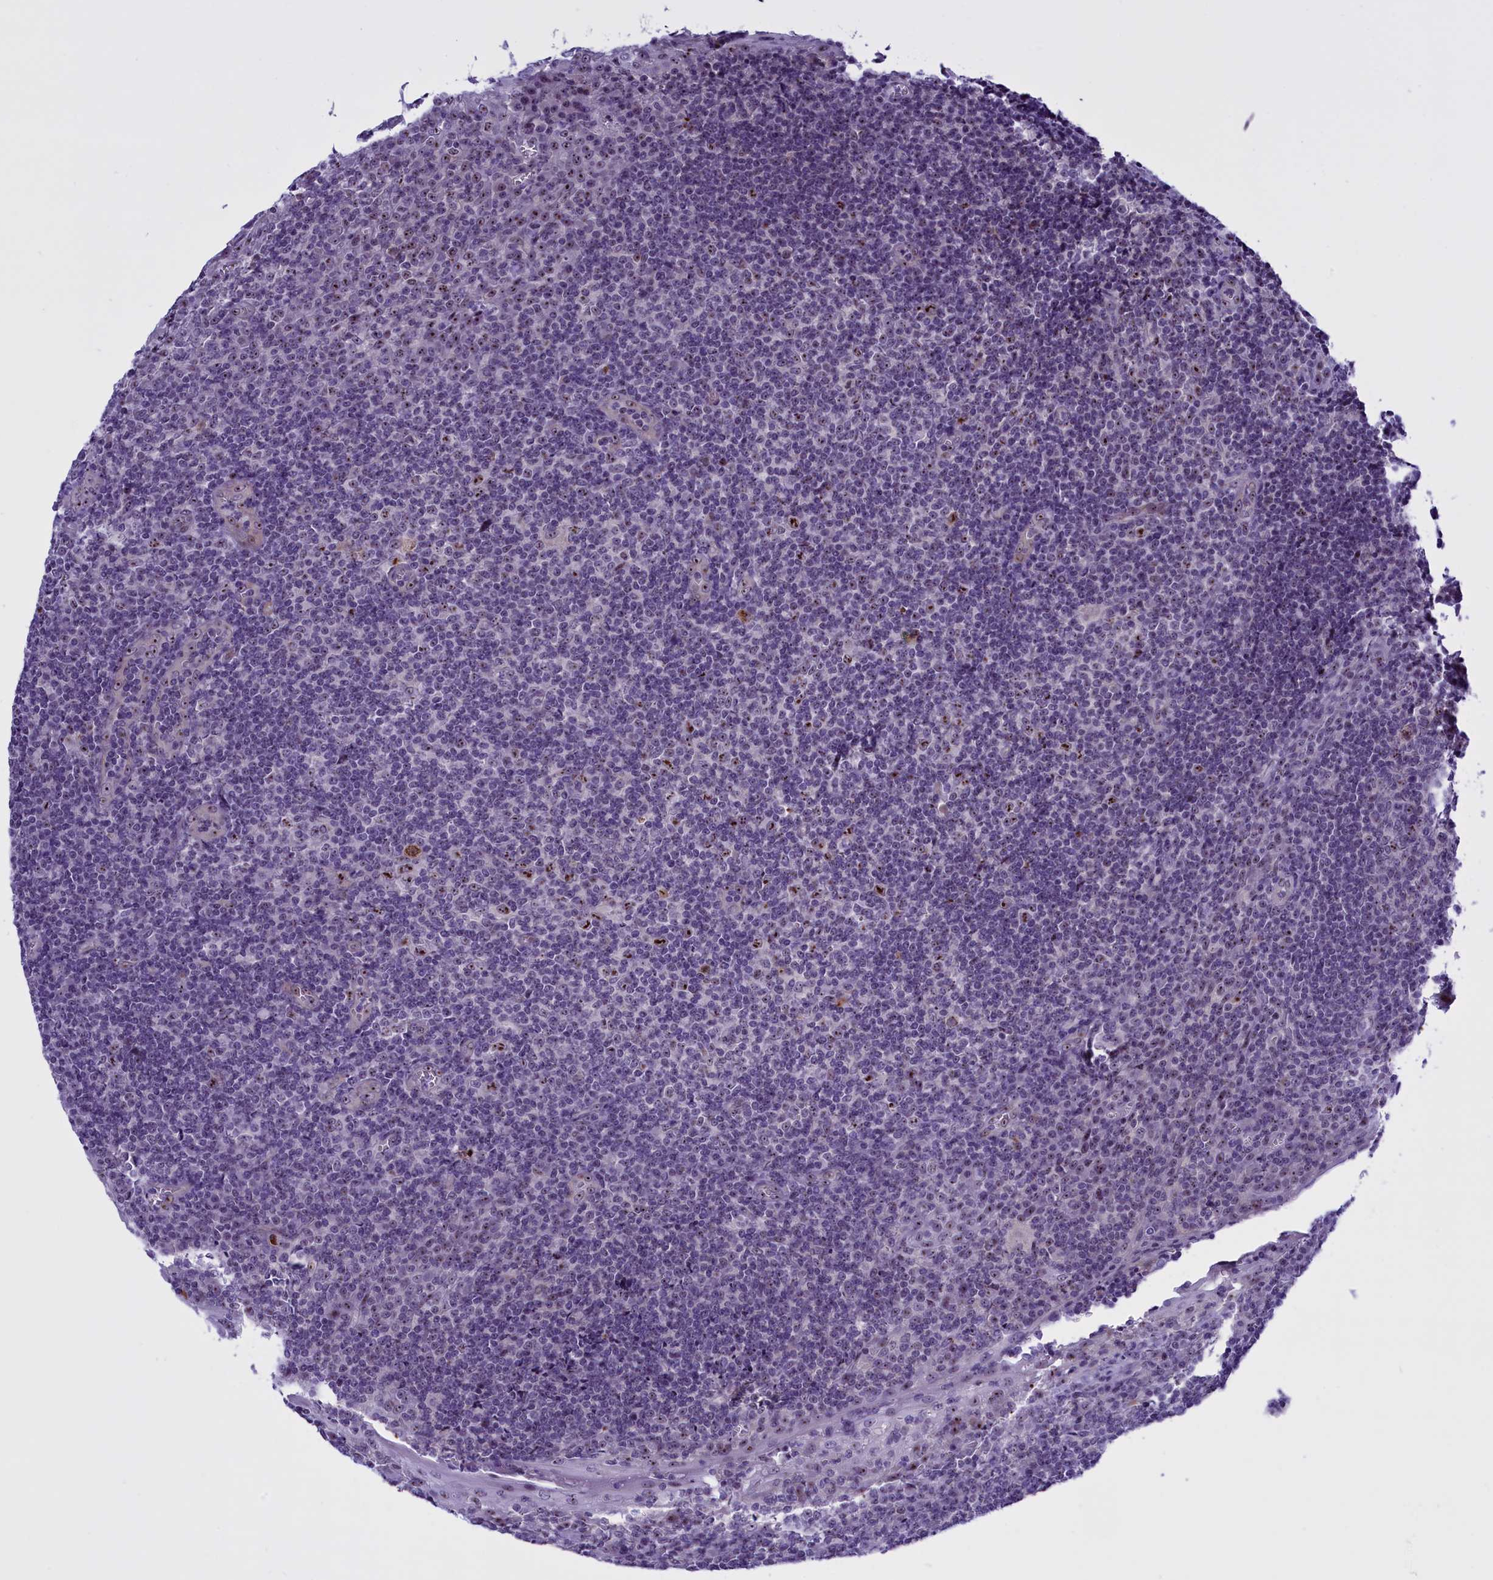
{"staining": {"intensity": "moderate", "quantity": "<25%", "location": "nuclear"}, "tissue": "tonsil", "cell_type": "Germinal center cells", "image_type": "normal", "snomed": [{"axis": "morphology", "description": "Normal tissue, NOS"}, {"axis": "topography", "description": "Tonsil"}], "caption": "Benign tonsil demonstrates moderate nuclear positivity in approximately <25% of germinal center cells (IHC, brightfield microscopy, high magnification)..", "gene": "TBL3", "patient": {"sex": "male", "age": 37}}